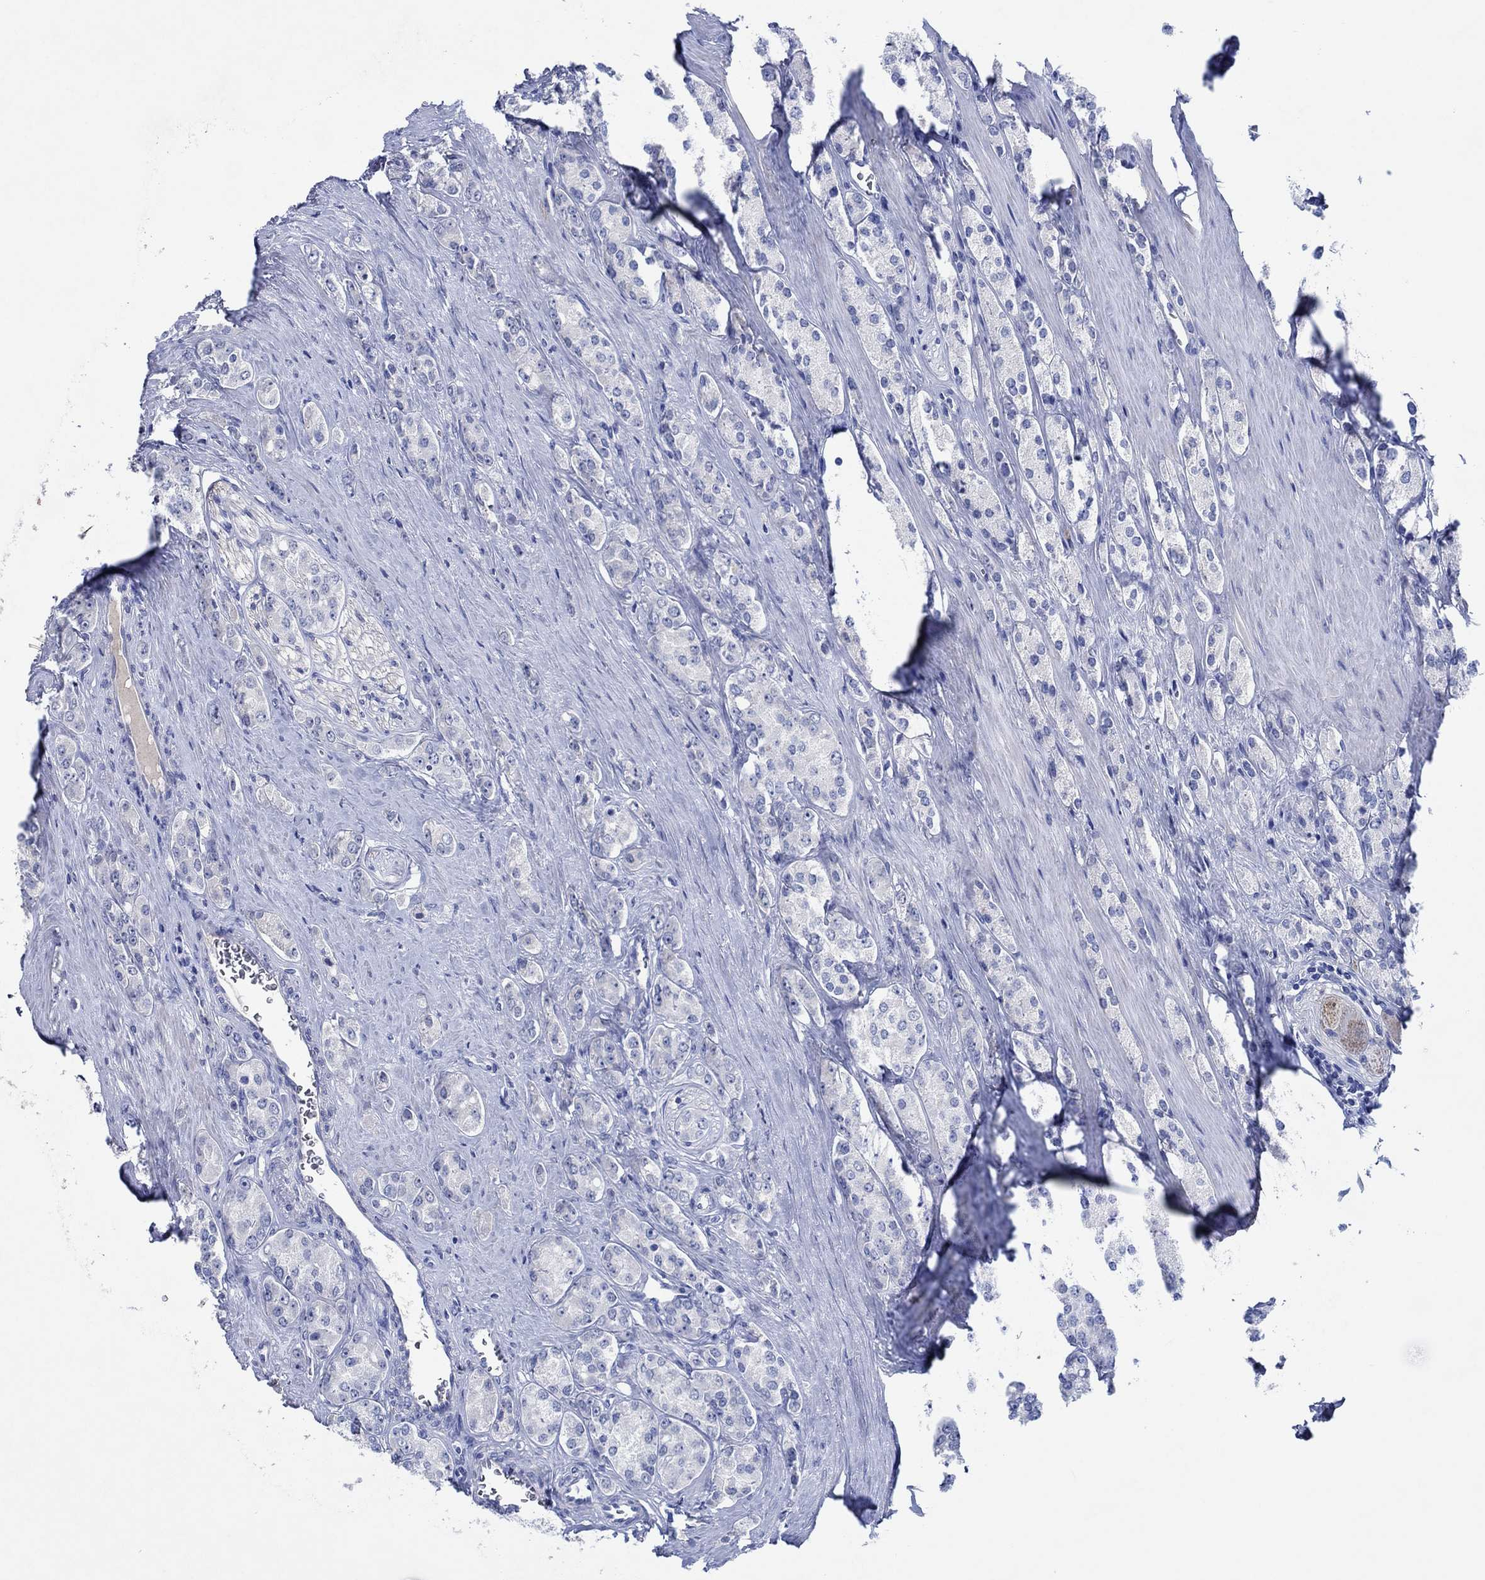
{"staining": {"intensity": "negative", "quantity": "none", "location": "none"}, "tissue": "prostate cancer", "cell_type": "Tumor cells", "image_type": "cancer", "snomed": [{"axis": "morphology", "description": "Adenocarcinoma, NOS"}, {"axis": "topography", "description": "Prostate"}], "caption": "Photomicrograph shows no significant protein staining in tumor cells of prostate adenocarcinoma.", "gene": "CPNE6", "patient": {"sex": "male", "age": 67}}